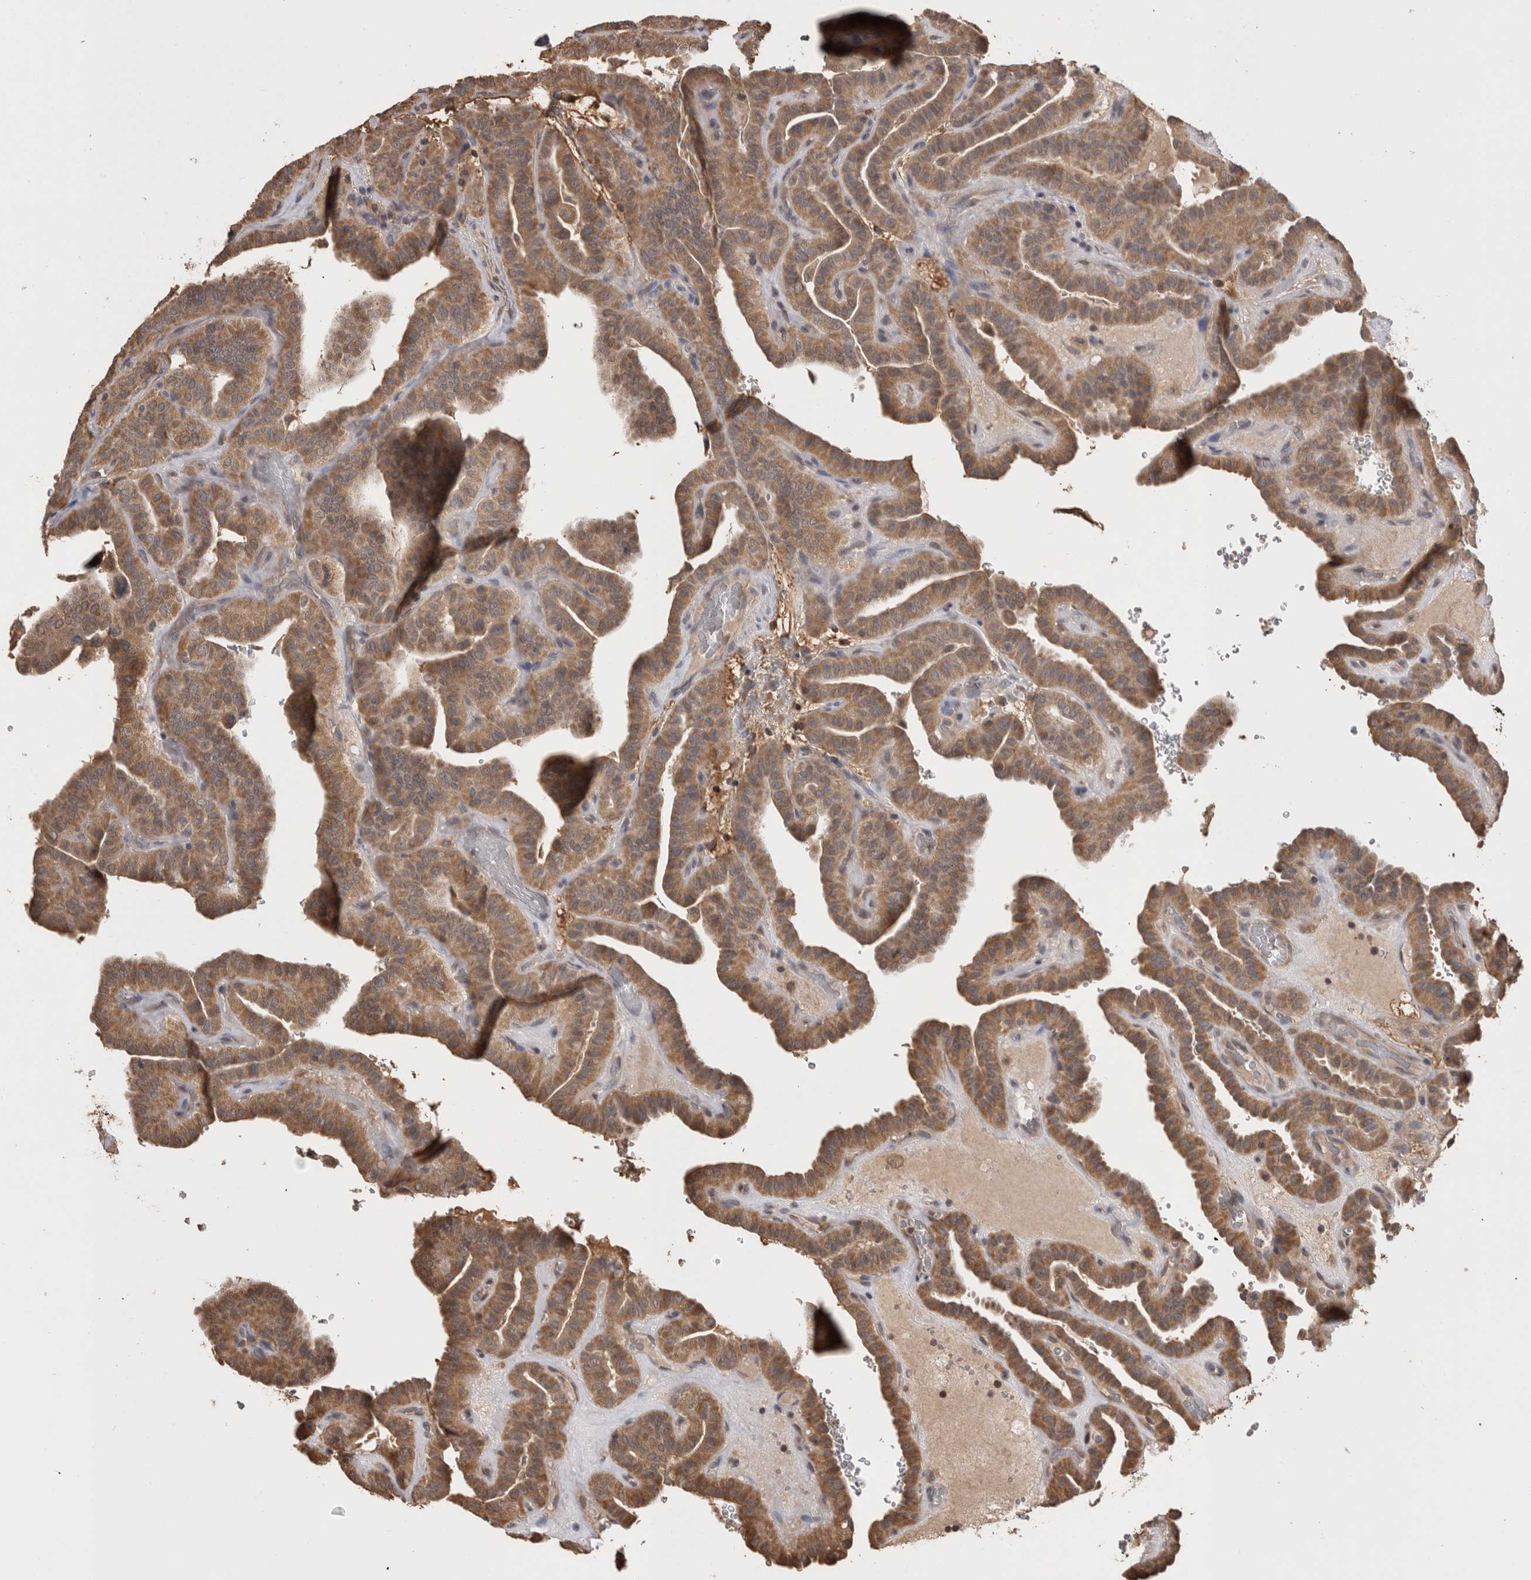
{"staining": {"intensity": "moderate", "quantity": ">75%", "location": "cytoplasmic/membranous"}, "tissue": "thyroid cancer", "cell_type": "Tumor cells", "image_type": "cancer", "snomed": [{"axis": "morphology", "description": "Papillary adenocarcinoma, NOS"}, {"axis": "topography", "description": "Thyroid gland"}], "caption": "Thyroid cancer stained with a protein marker shows moderate staining in tumor cells.", "gene": "PREP", "patient": {"sex": "male", "age": 77}}